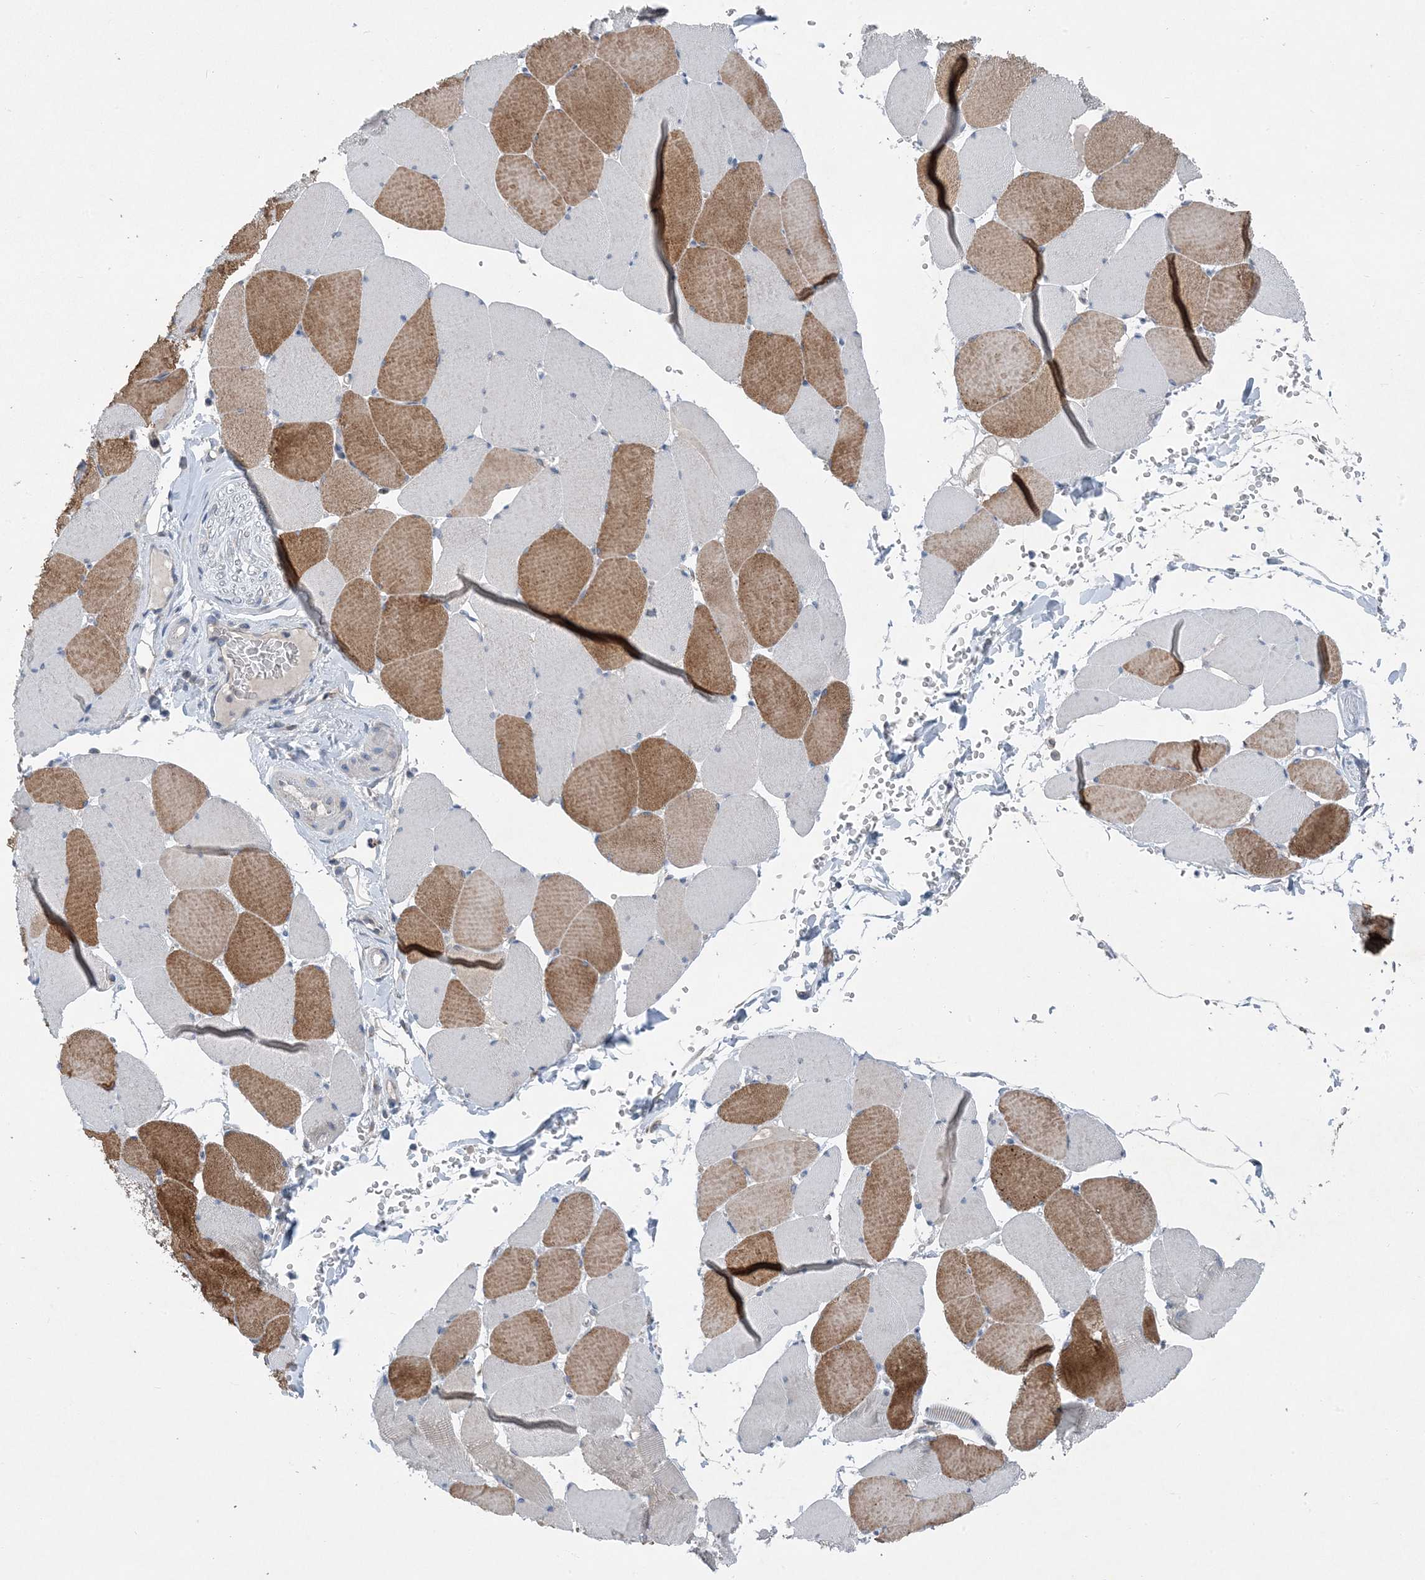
{"staining": {"intensity": "strong", "quantity": "25%-75%", "location": "cytoplasmic/membranous"}, "tissue": "skeletal muscle", "cell_type": "Myocytes", "image_type": "normal", "snomed": [{"axis": "morphology", "description": "Normal tissue, NOS"}, {"axis": "topography", "description": "Skeletal muscle"}, {"axis": "topography", "description": "Head-Neck"}], "caption": "Immunohistochemistry (IHC) photomicrograph of unremarkable skeletal muscle stained for a protein (brown), which shows high levels of strong cytoplasmic/membranous expression in about 25%-75% of myocytes.", "gene": "DHX30", "patient": {"sex": "male", "age": 66}}